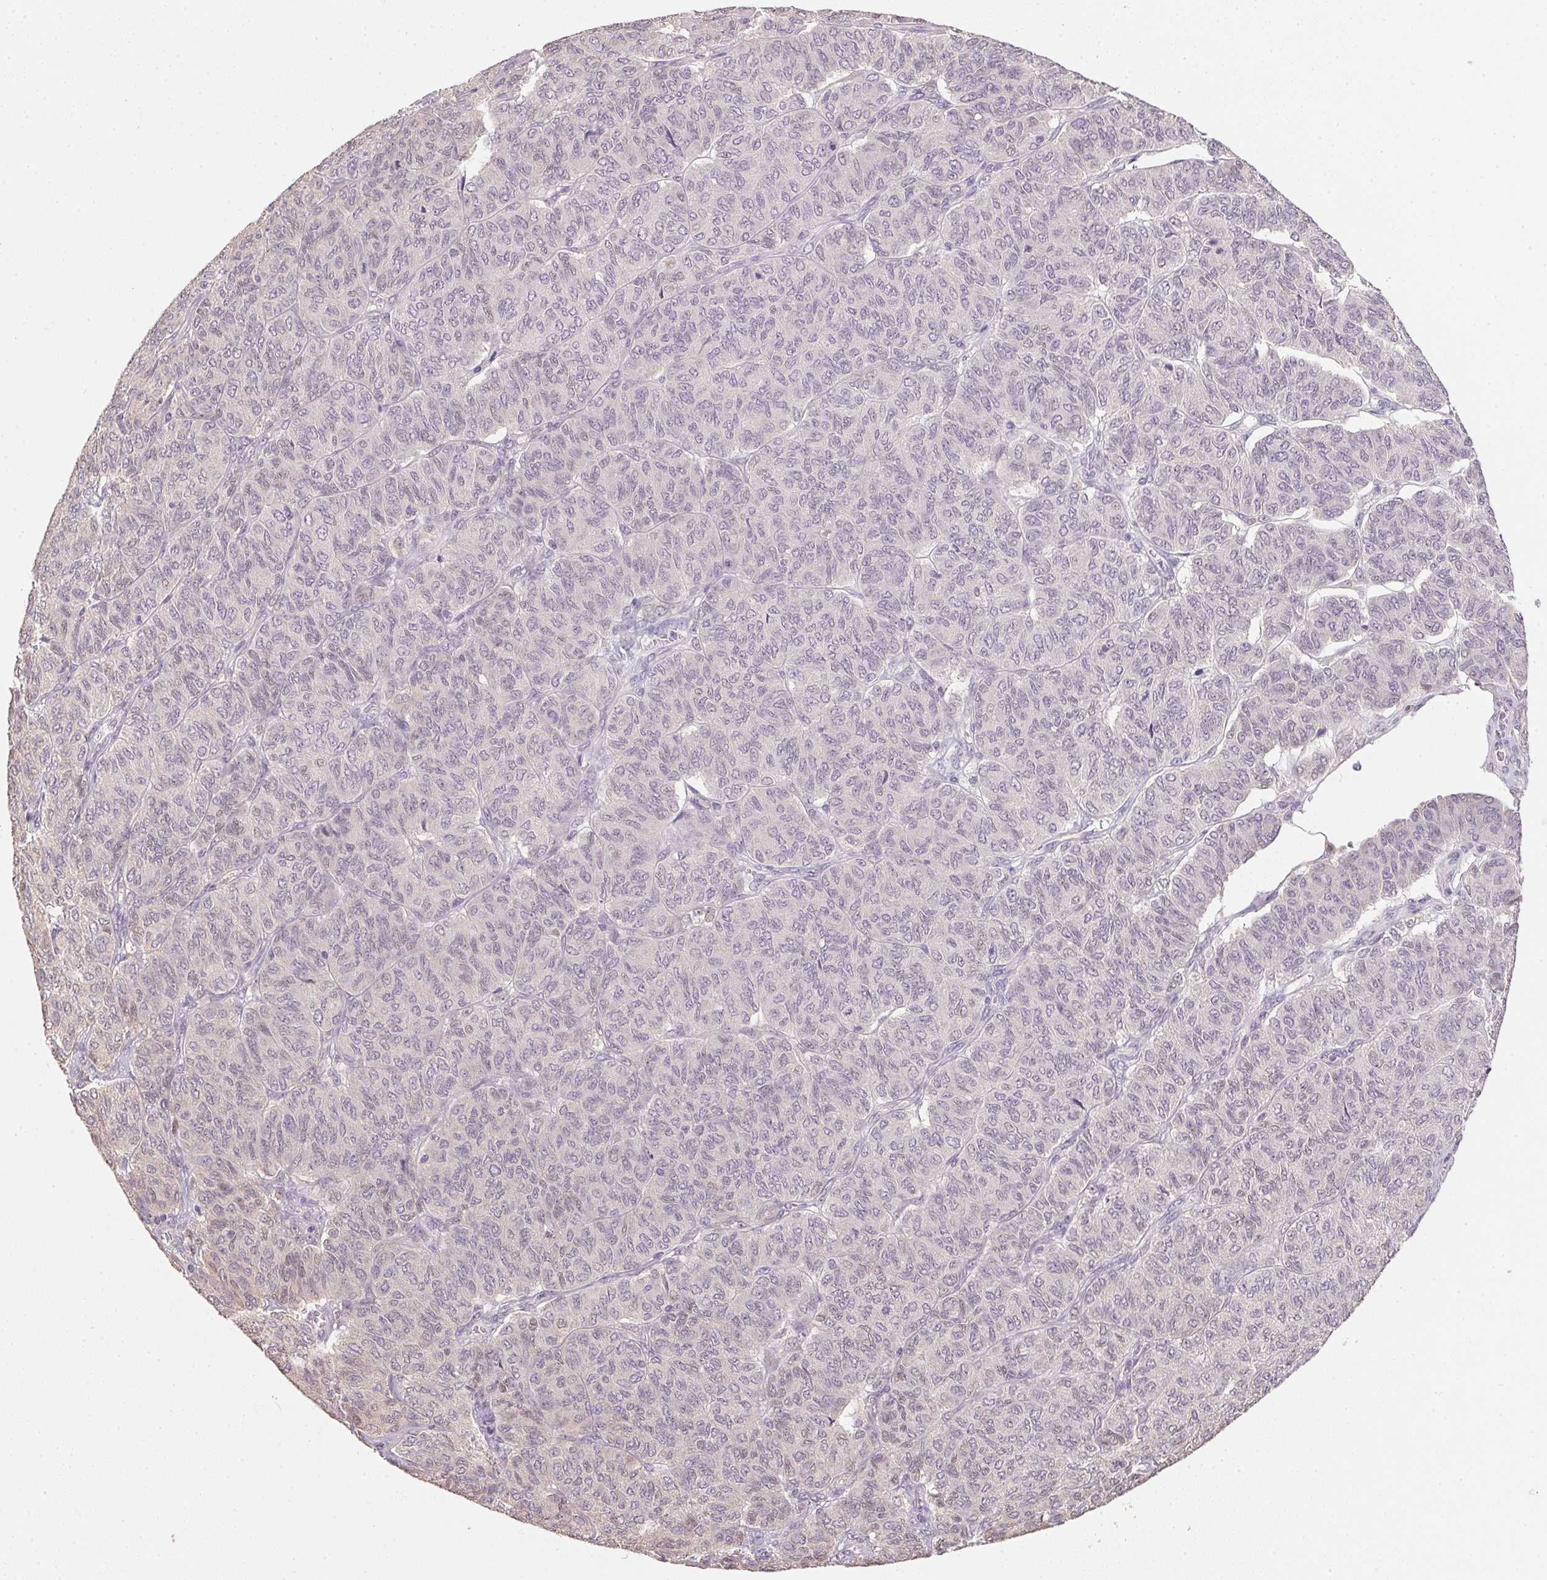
{"staining": {"intensity": "negative", "quantity": "none", "location": "none"}, "tissue": "ovarian cancer", "cell_type": "Tumor cells", "image_type": "cancer", "snomed": [{"axis": "morphology", "description": "Carcinoma, endometroid"}, {"axis": "topography", "description": "Ovary"}], "caption": "DAB immunohistochemical staining of human endometroid carcinoma (ovarian) shows no significant staining in tumor cells.", "gene": "ALDH8A1", "patient": {"sex": "female", "age": 80}}